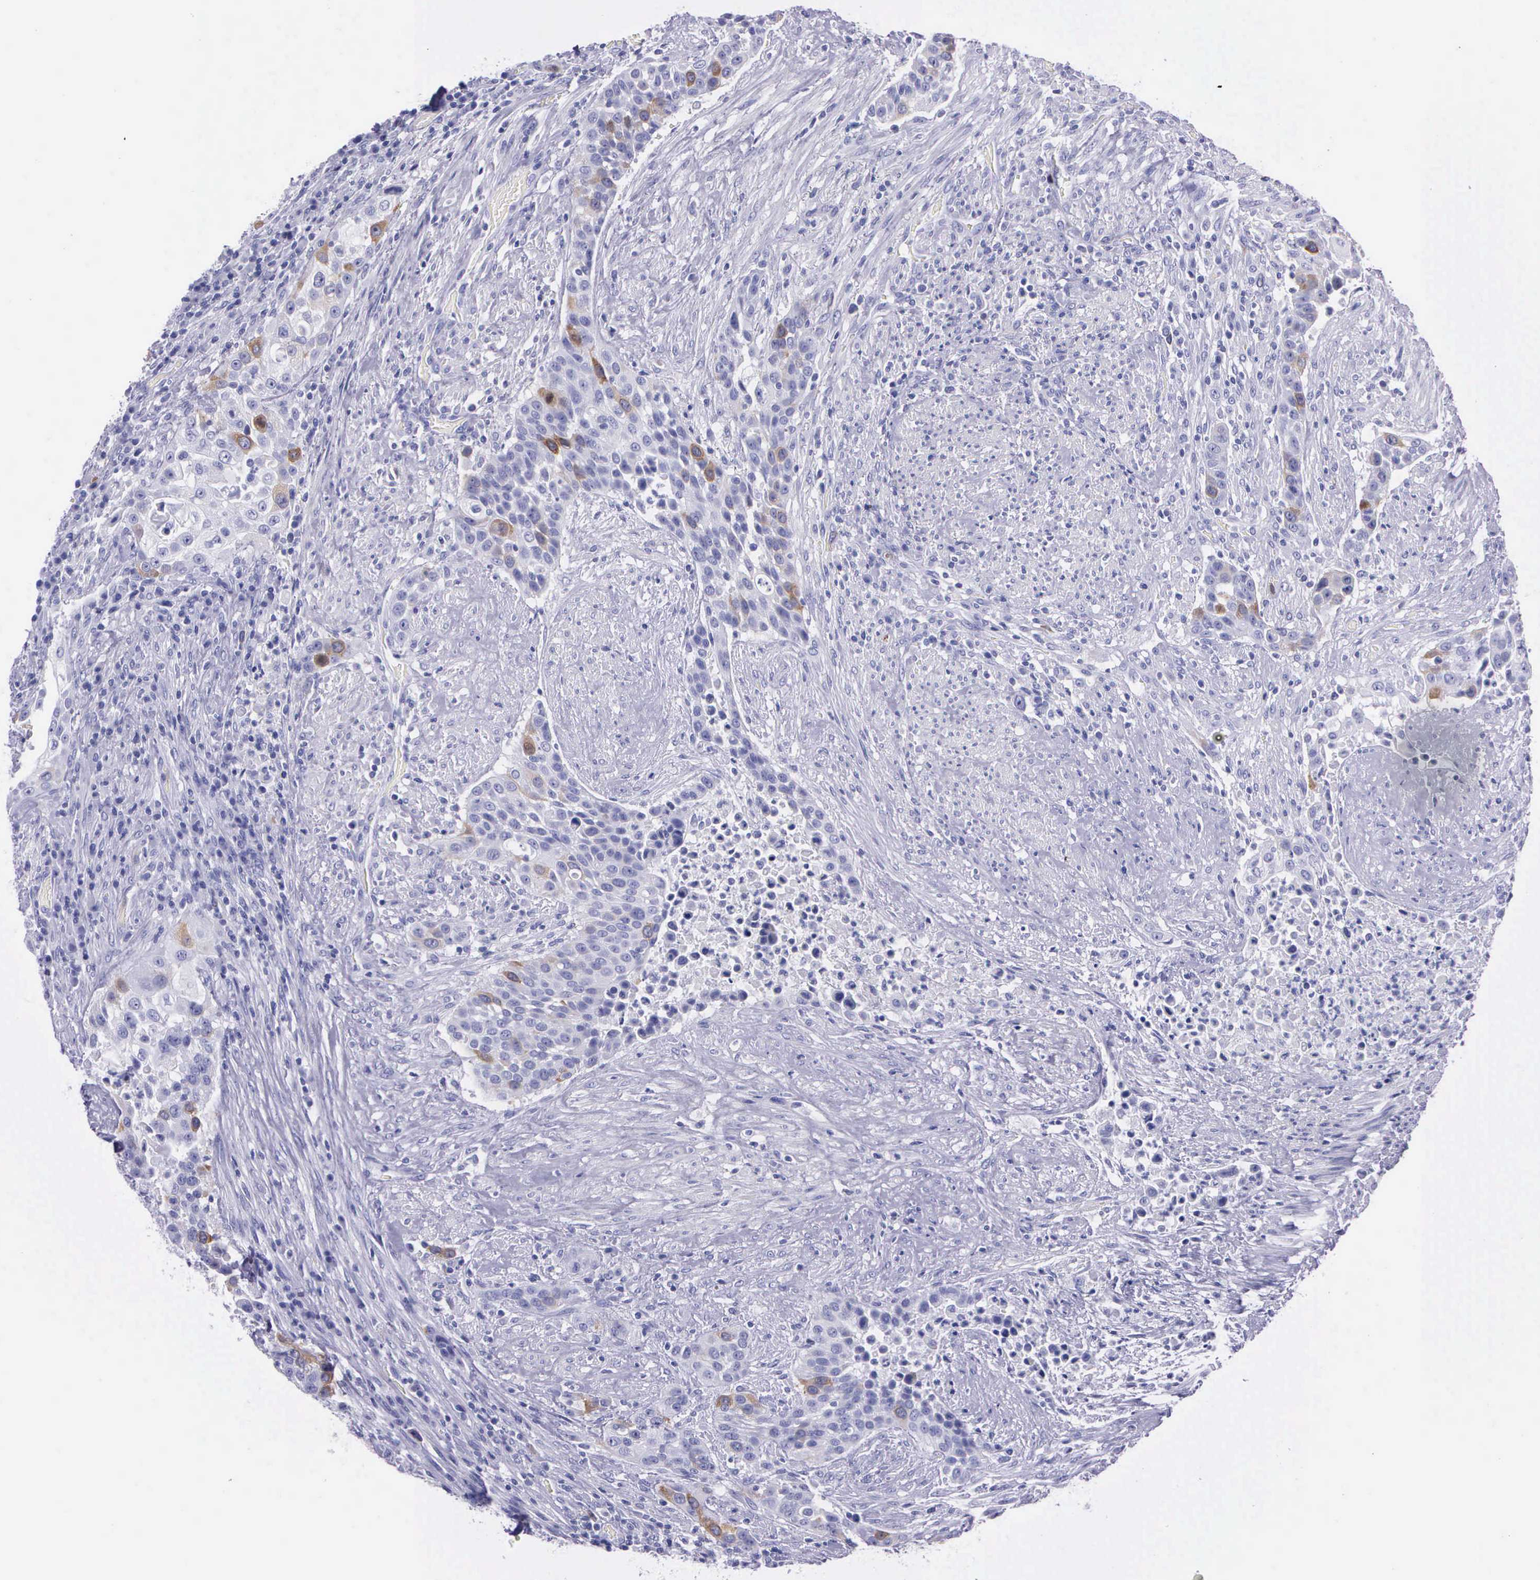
{"staining": {"intensity": "weak", "quantity": "<25%", "location": "cytoplasmic/membranous,nuclear"}, "tissue": "urothelial cancer", "cell_type": "Tumor cells", "image_type": "cancer", "snomed": [{"axis": "morphology", "description": "Urothelial carcinoma, High grade"}, {"axis": "topography", "description": "Urinary bladder"}], "caption": "An IHC photomicrograph of urothelial carcinoma (high-grade) is shown. There is no staining in tumor cells of urothelial carcinoma (high-grade).", "gene": "CCNB1", "patient": {"sex": "male", "age": 74}}